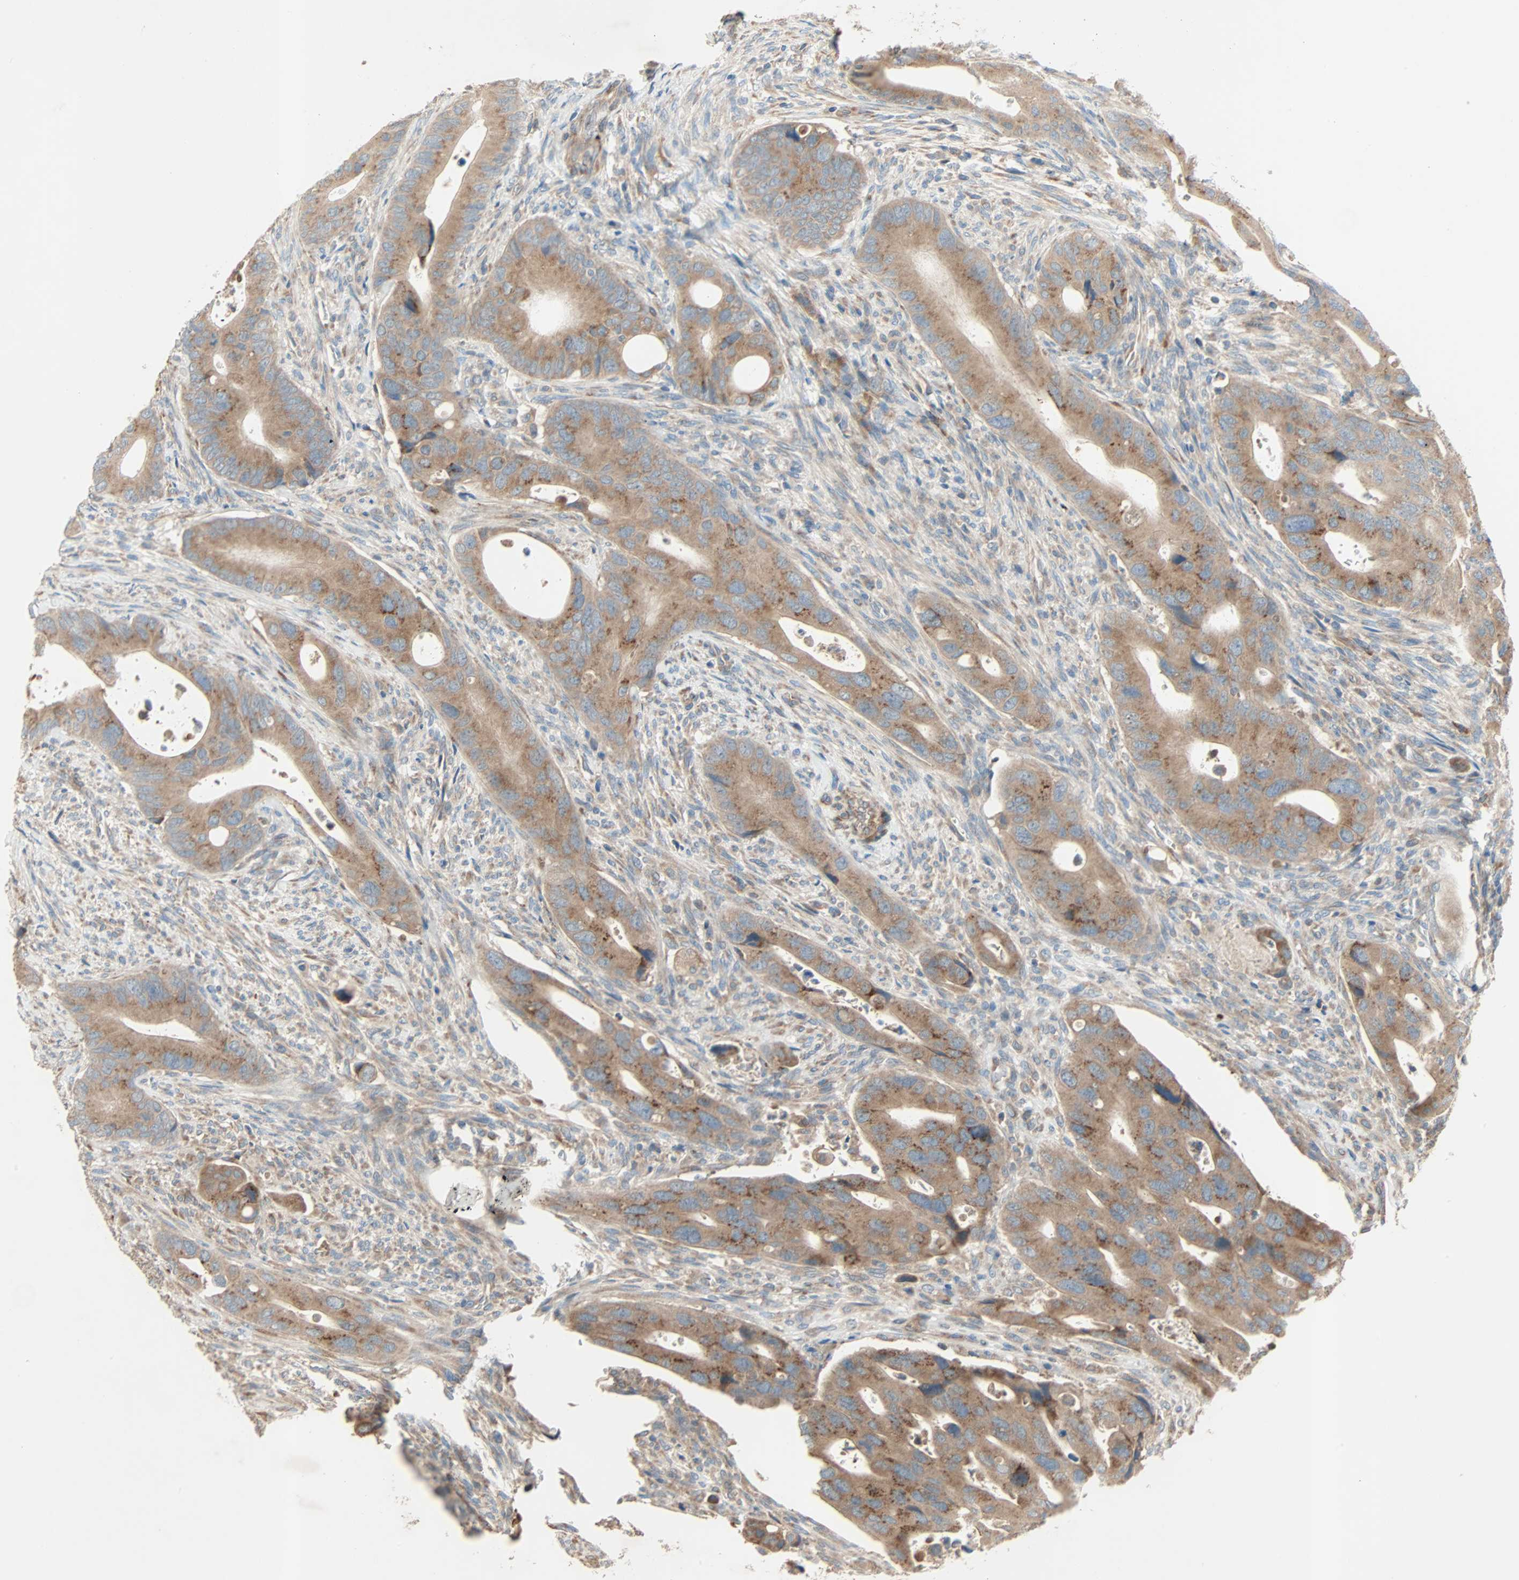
{"staining": {"intensity": "moderate", "quantity": ">75%", "location": "cytoplasmic/membranous"}, "tissue": "colorectal cancer", "cell_type": "Tumor cells", "image_type": "cancer", "snomed": [{"axis": "morphology", "description": "Adenocarcinoma, NOS"}, {"axis": "topography", "description": "Rectum"}], "caption": "Immunohistochemical staining of adenocarcinoma (colorectal) exhibits medium levels of moderate cytoplasmic/membranous positivity in about >75% of tumor cells.", "gene": "XYLT1", "patient": {"sex": "female", "age": 57}}